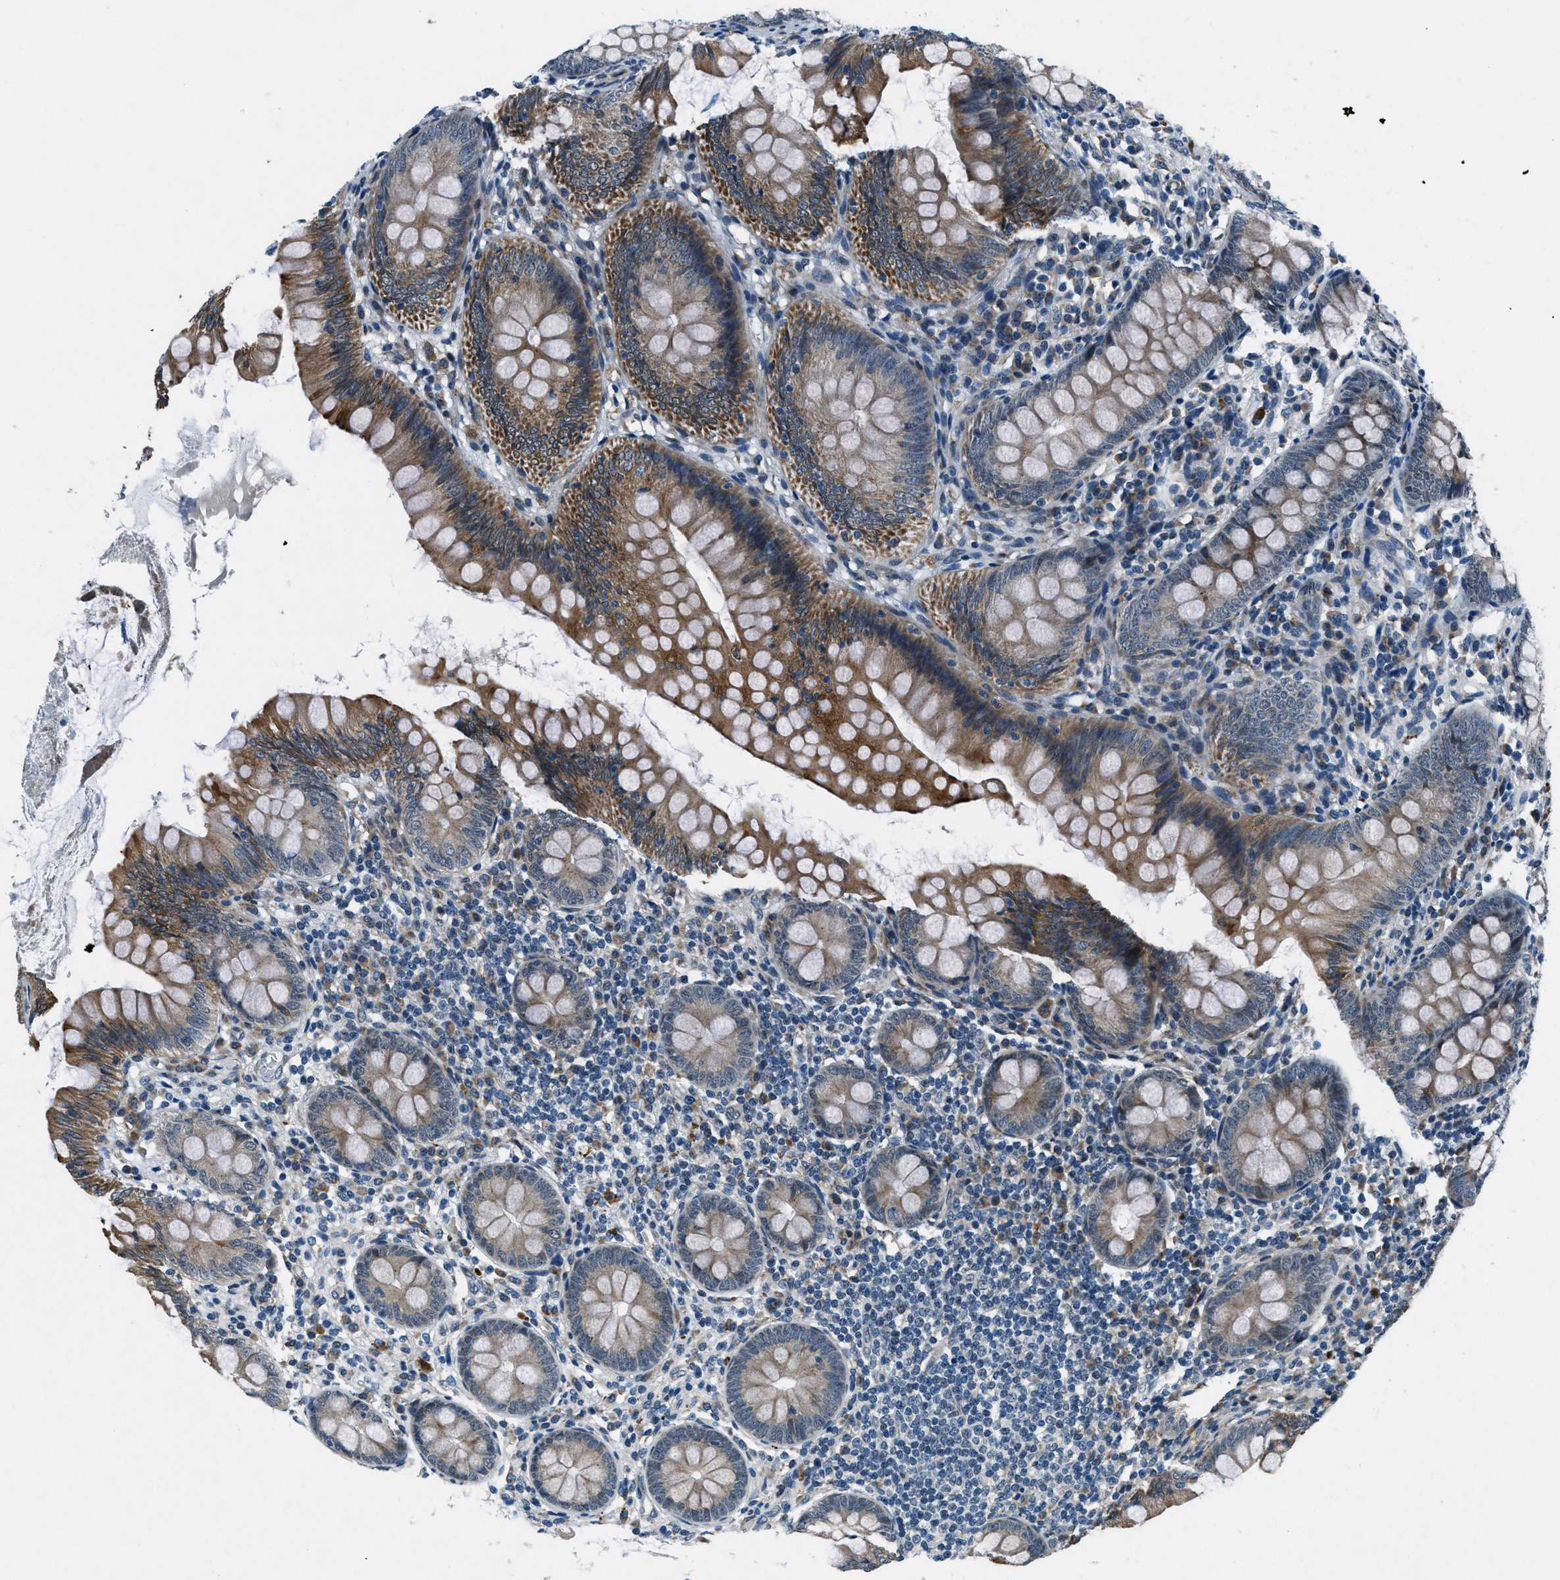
{"staining": {"intensity": "strong", "quantity": "25%-75%", "location": "cytoplasmic/membranous"}, "tissue": "appendix", "cell_type": "Glandular cells", "image_type": "normal", "snomed": [{"axis": "morphology", "description": "Normal tissue, NOS"}, {"axis": "topography", "description": "Appendix"}], "caption": "Immunohistochemistry photomicrograph of benign appendix: appendix stained using immunohistochemistry (IHC) reveals high levels of strong protein expression localized specifically in the cytoplasmic/membranous of glandular cells, appearing as a cytoplasmic/membranous brown color.", "gene": "GINM1", "patient": {"sex": "female", "age": 77}}